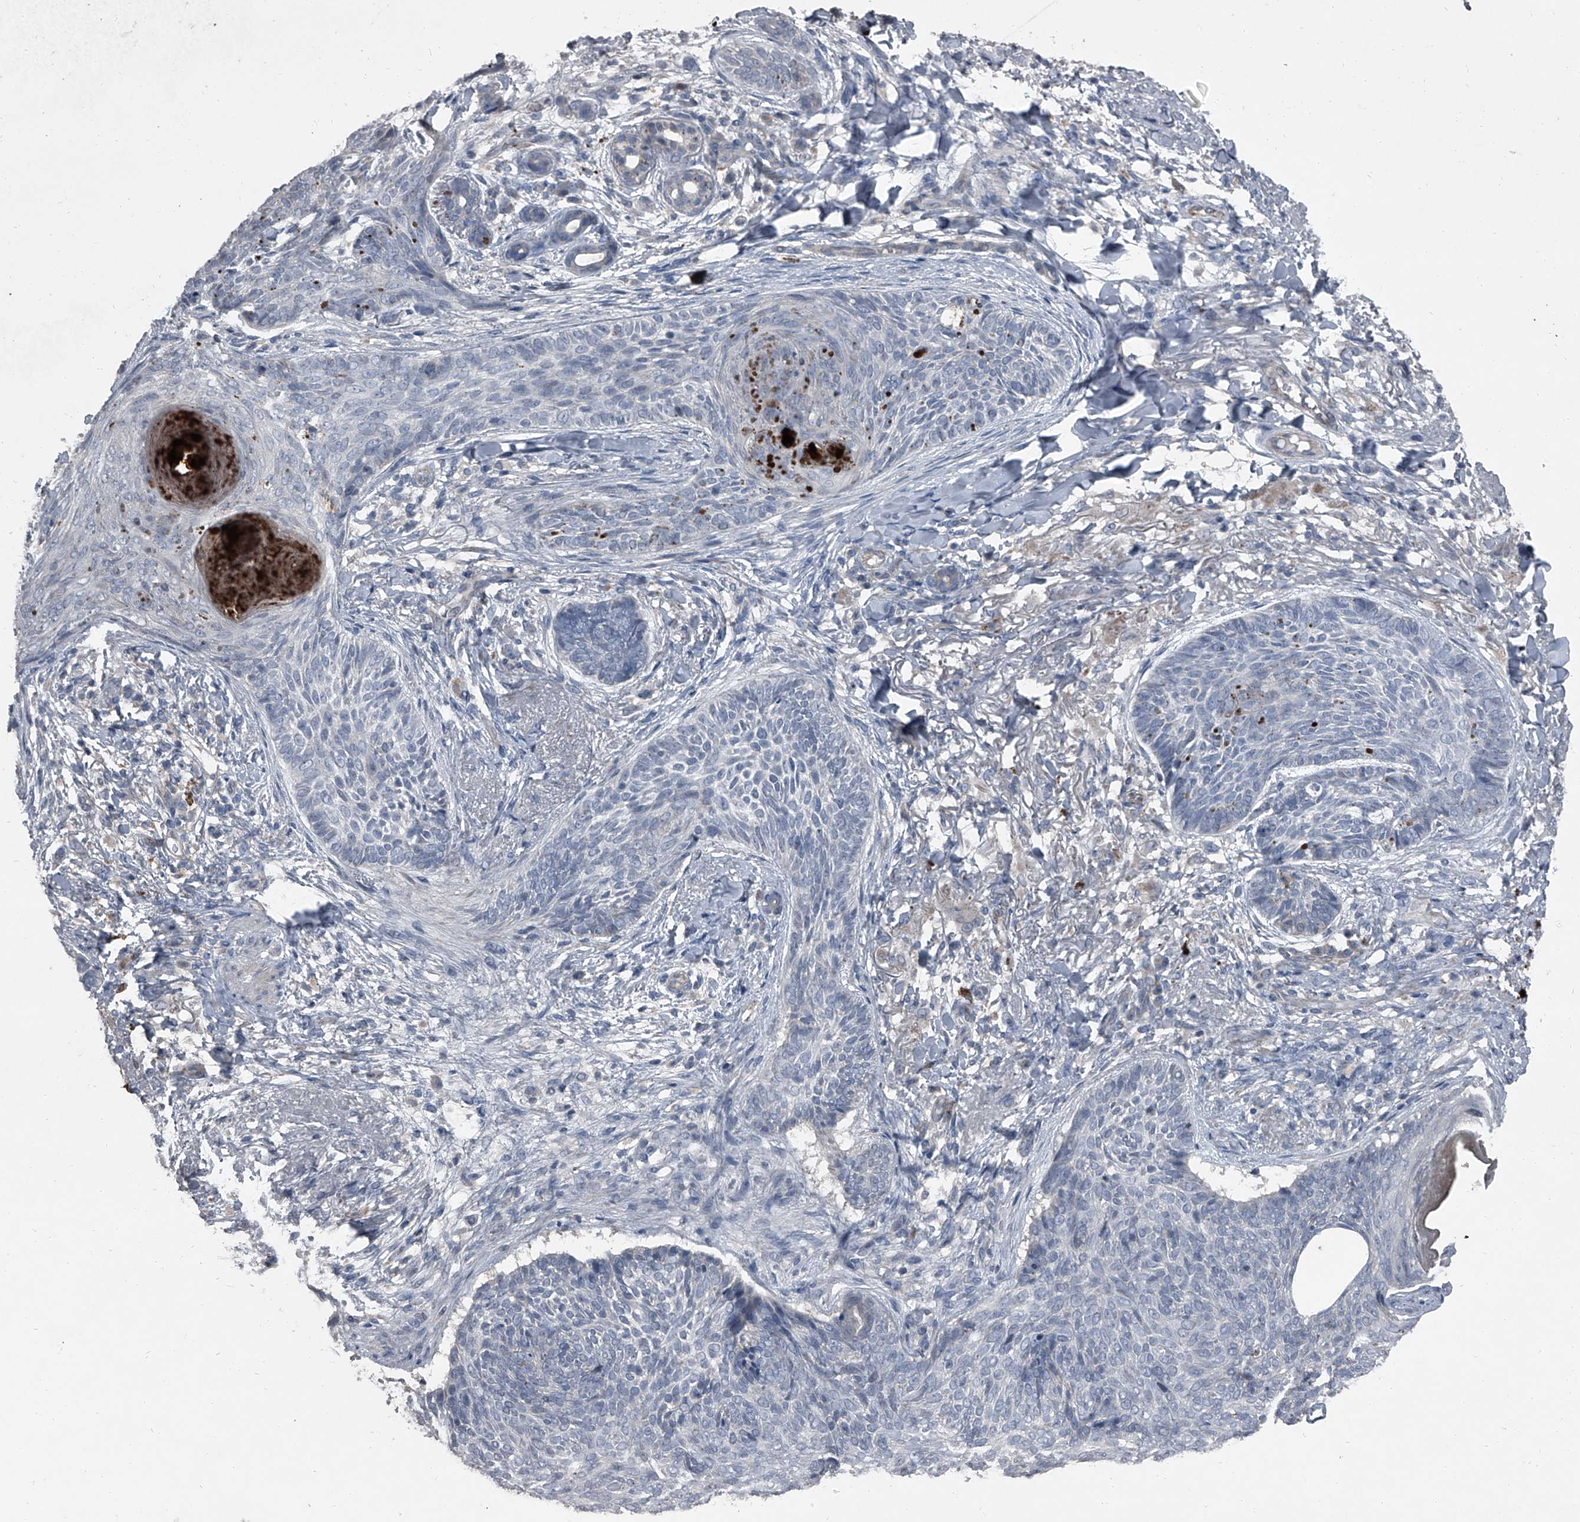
{"staining": {"intensity": "negative", "quantity": "none", "location": "none"}, "tissue": "skin cancer", "cell_type": "Tumor cells", "image_type": "cancer", "snomed": [{"axis": "morphology", "description": "Basal cell carcinoma"}, {"axis": "topography", "description": "Skin"}], "caption": "This is an IHC image of skin cancer (basal cell carcinoma). There is no staining in tumor cells.", "gene": "HEPHL1", "patient": {"sex": "male", "age": 85}}